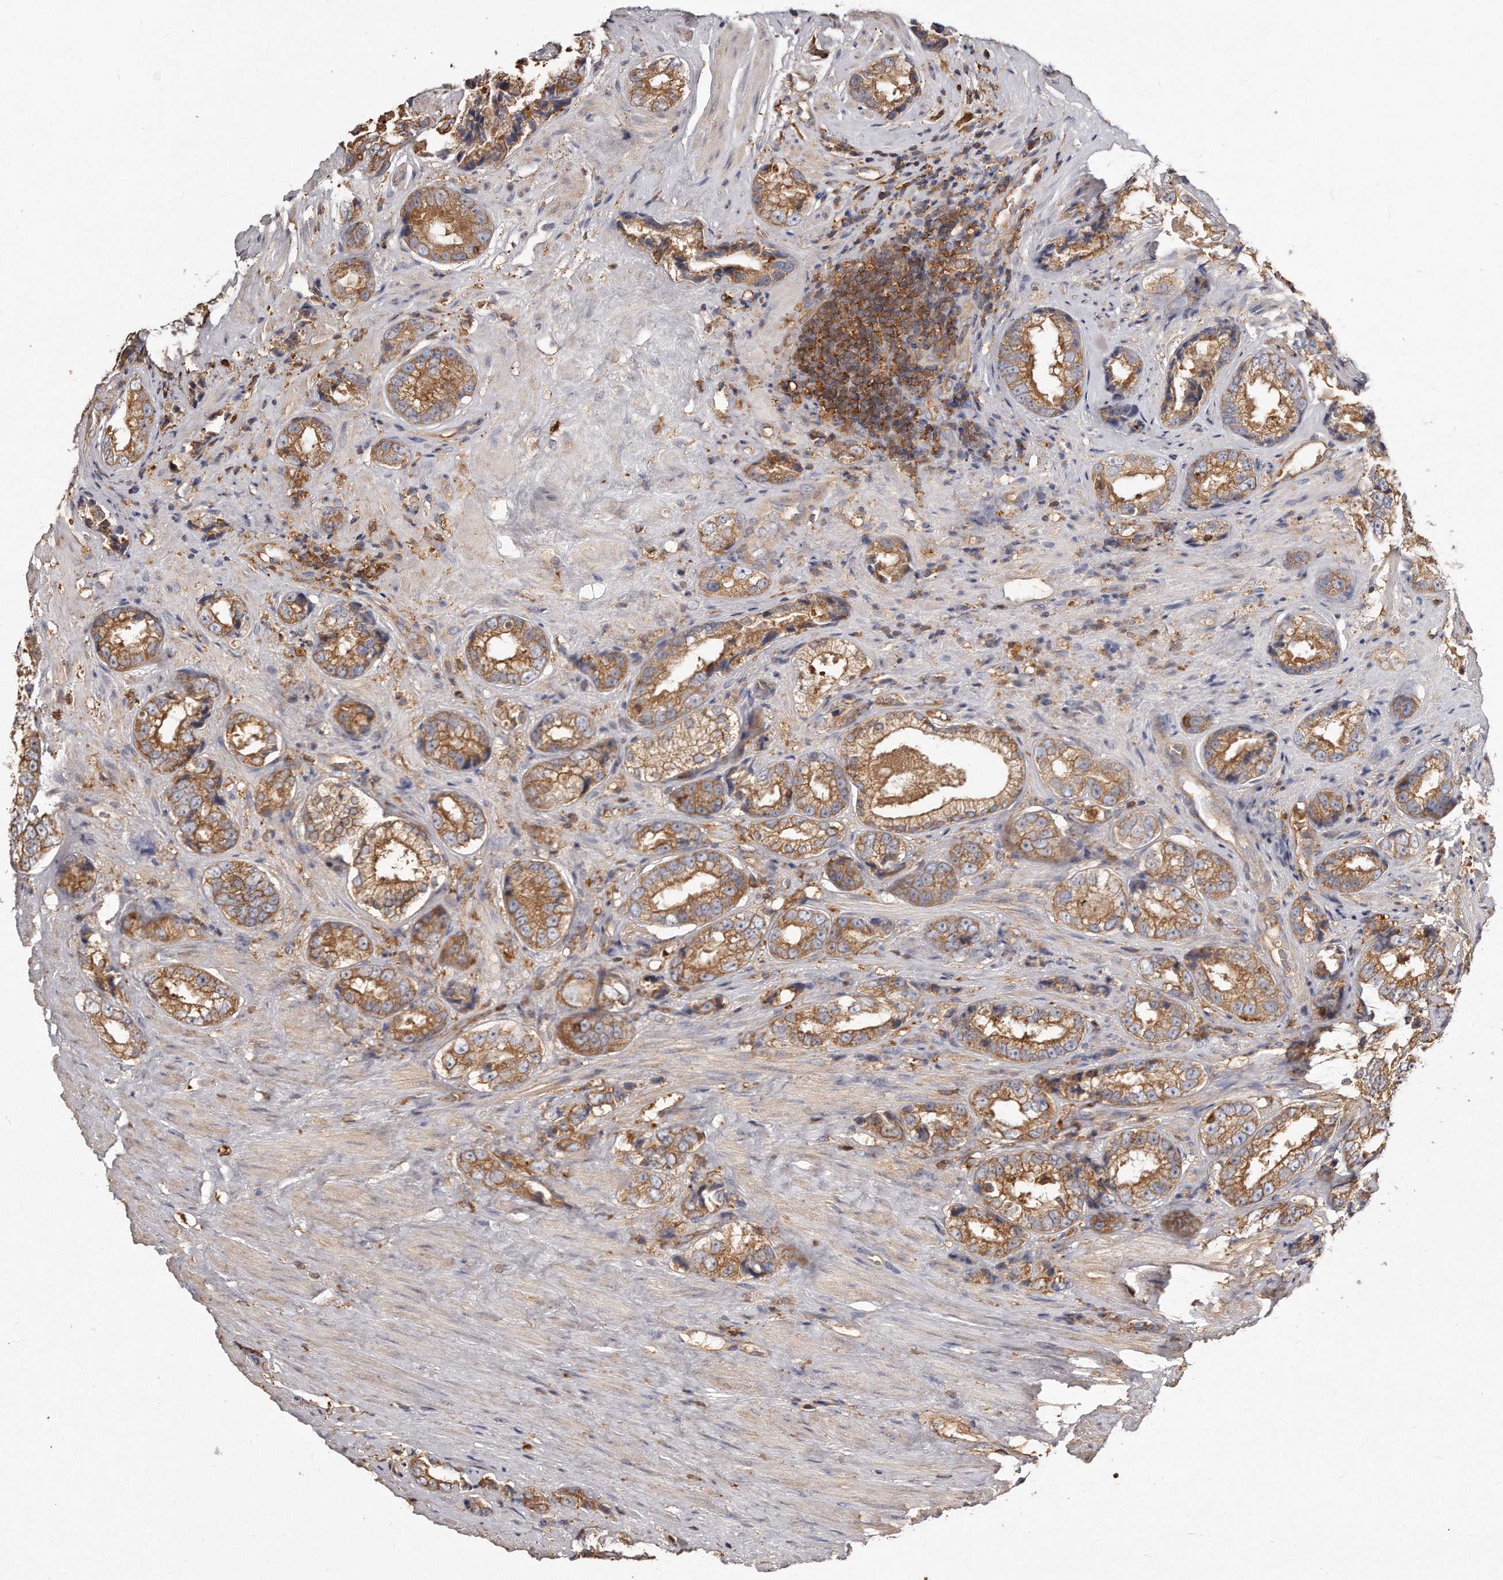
{"staining": {"intensity": "moderate", "quantity": ">75%", "location": "cytoplasmic/membranous"}, "tissue": "prostate cancer", "cell_type": "Tumor cells", "image_type": "cancer", "snomed": [{"axis": "morphology", "description": "Adenocarcinoma, High grade"}, {"axis": "topography", "description": "Prostate"}], "caption": "Immunohistochemical staining of human prostate cancer (adenocarcinoma (high-grade)) demonstrates moderate cytoplasmic/membranous protein staining in about >75% of tumor cells. (DAB IHC, brown staining for protein, blue staining for nuclei).", "gene": "CAP1", "patient": {"sex": "male", "age": 61}}